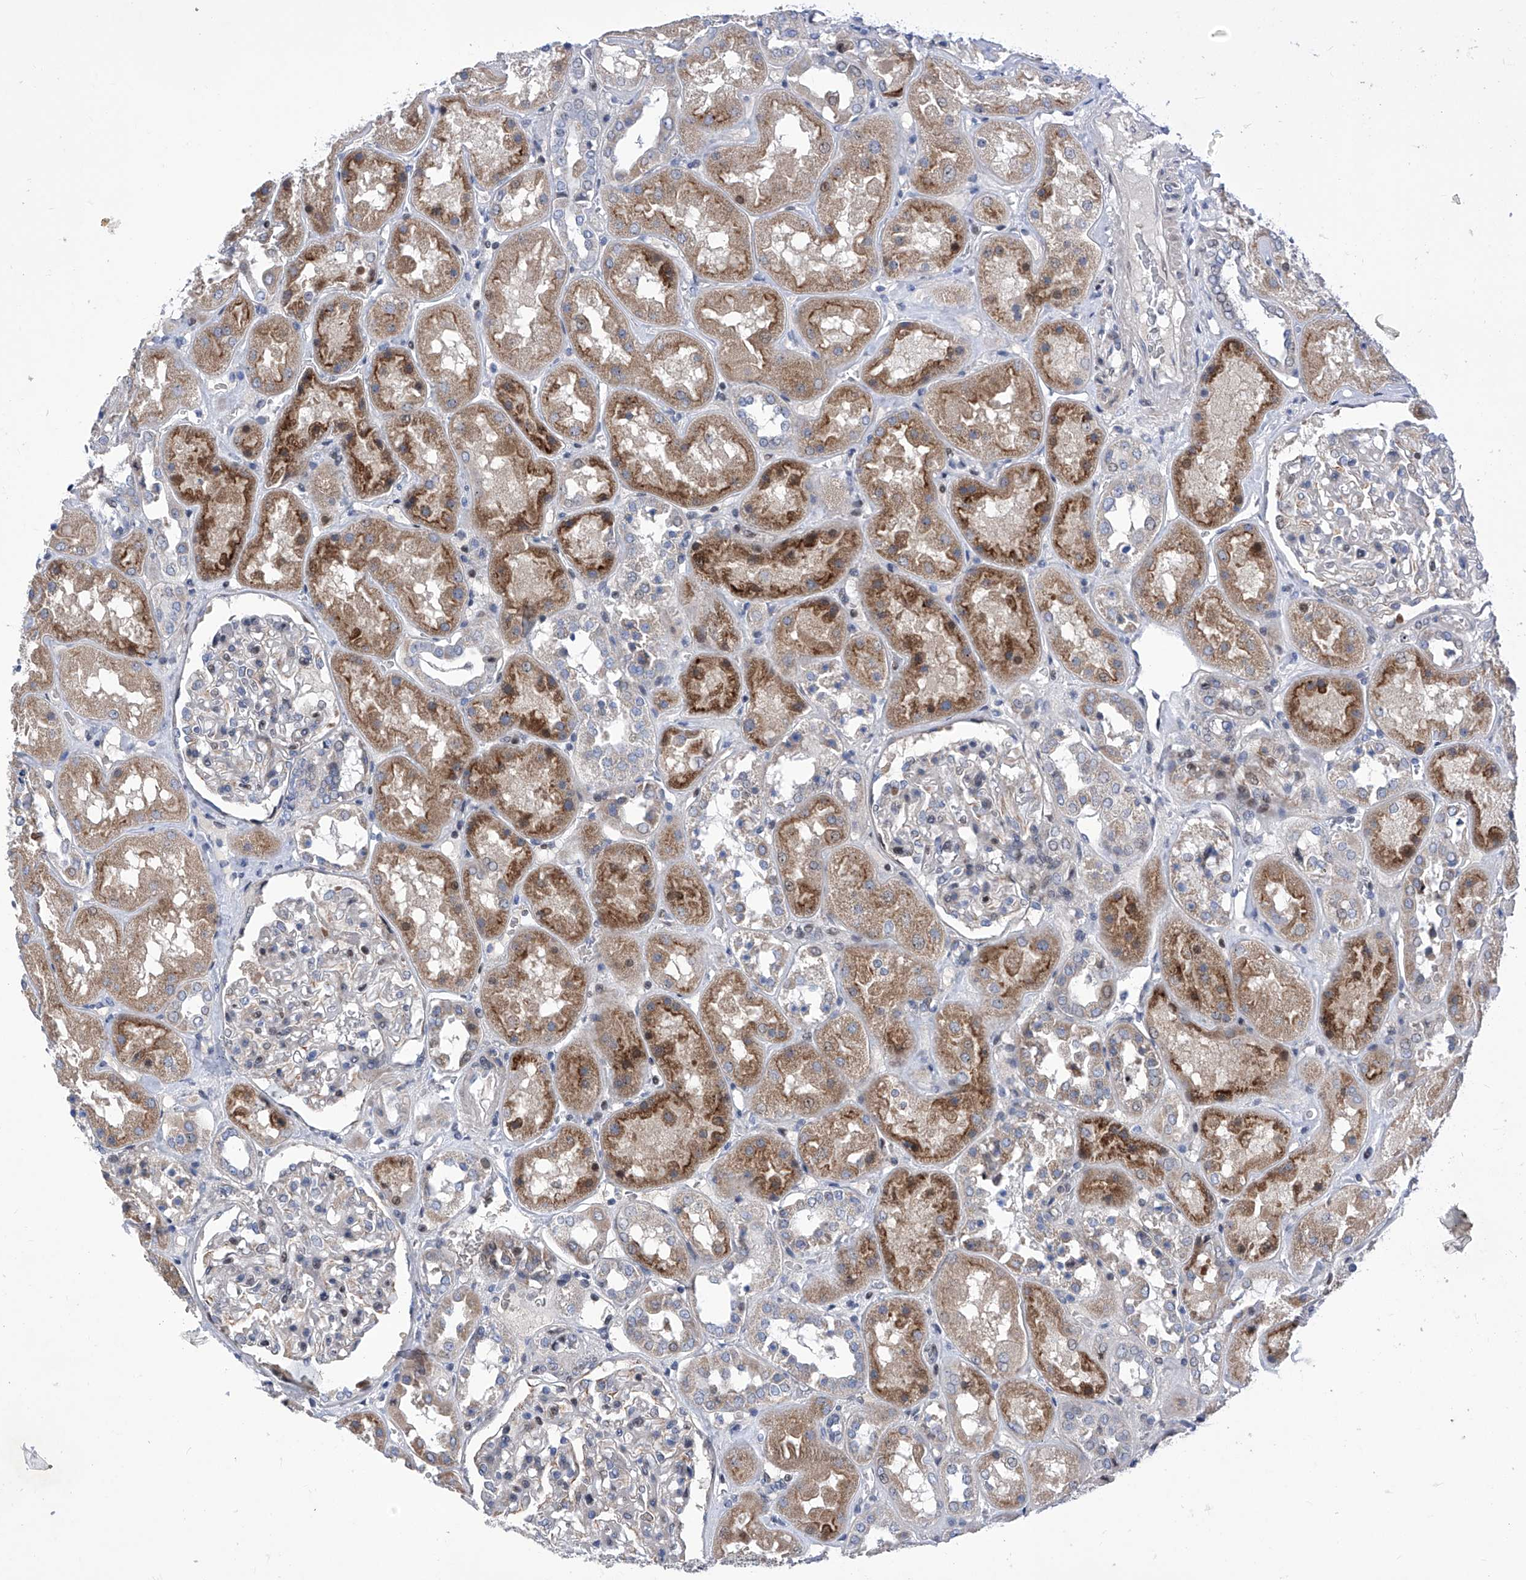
{"staining": {"intensity": "moderate", "quantity": "<25%", "location": "cytoplasmic/membranous,nuclear"}, "tissue": "kidney", "cell_type": "Cells in glomeruli", "image_type": "normal", "snomed": [{"axis": "morphology", "description": "Normal tissue, NOS"}, {"axis": "topography", "description": "Kidney"}], "caption": "IHC micrograph of unremarkable human kidney stained for a protein (brown), which shows low levels of moderate cytoplasmic/membranous,nuclear positivity in about <25% of cells in glomeruli.", "gene": "NUFIP1", "patient": {"sex": "male", "age": 70}}